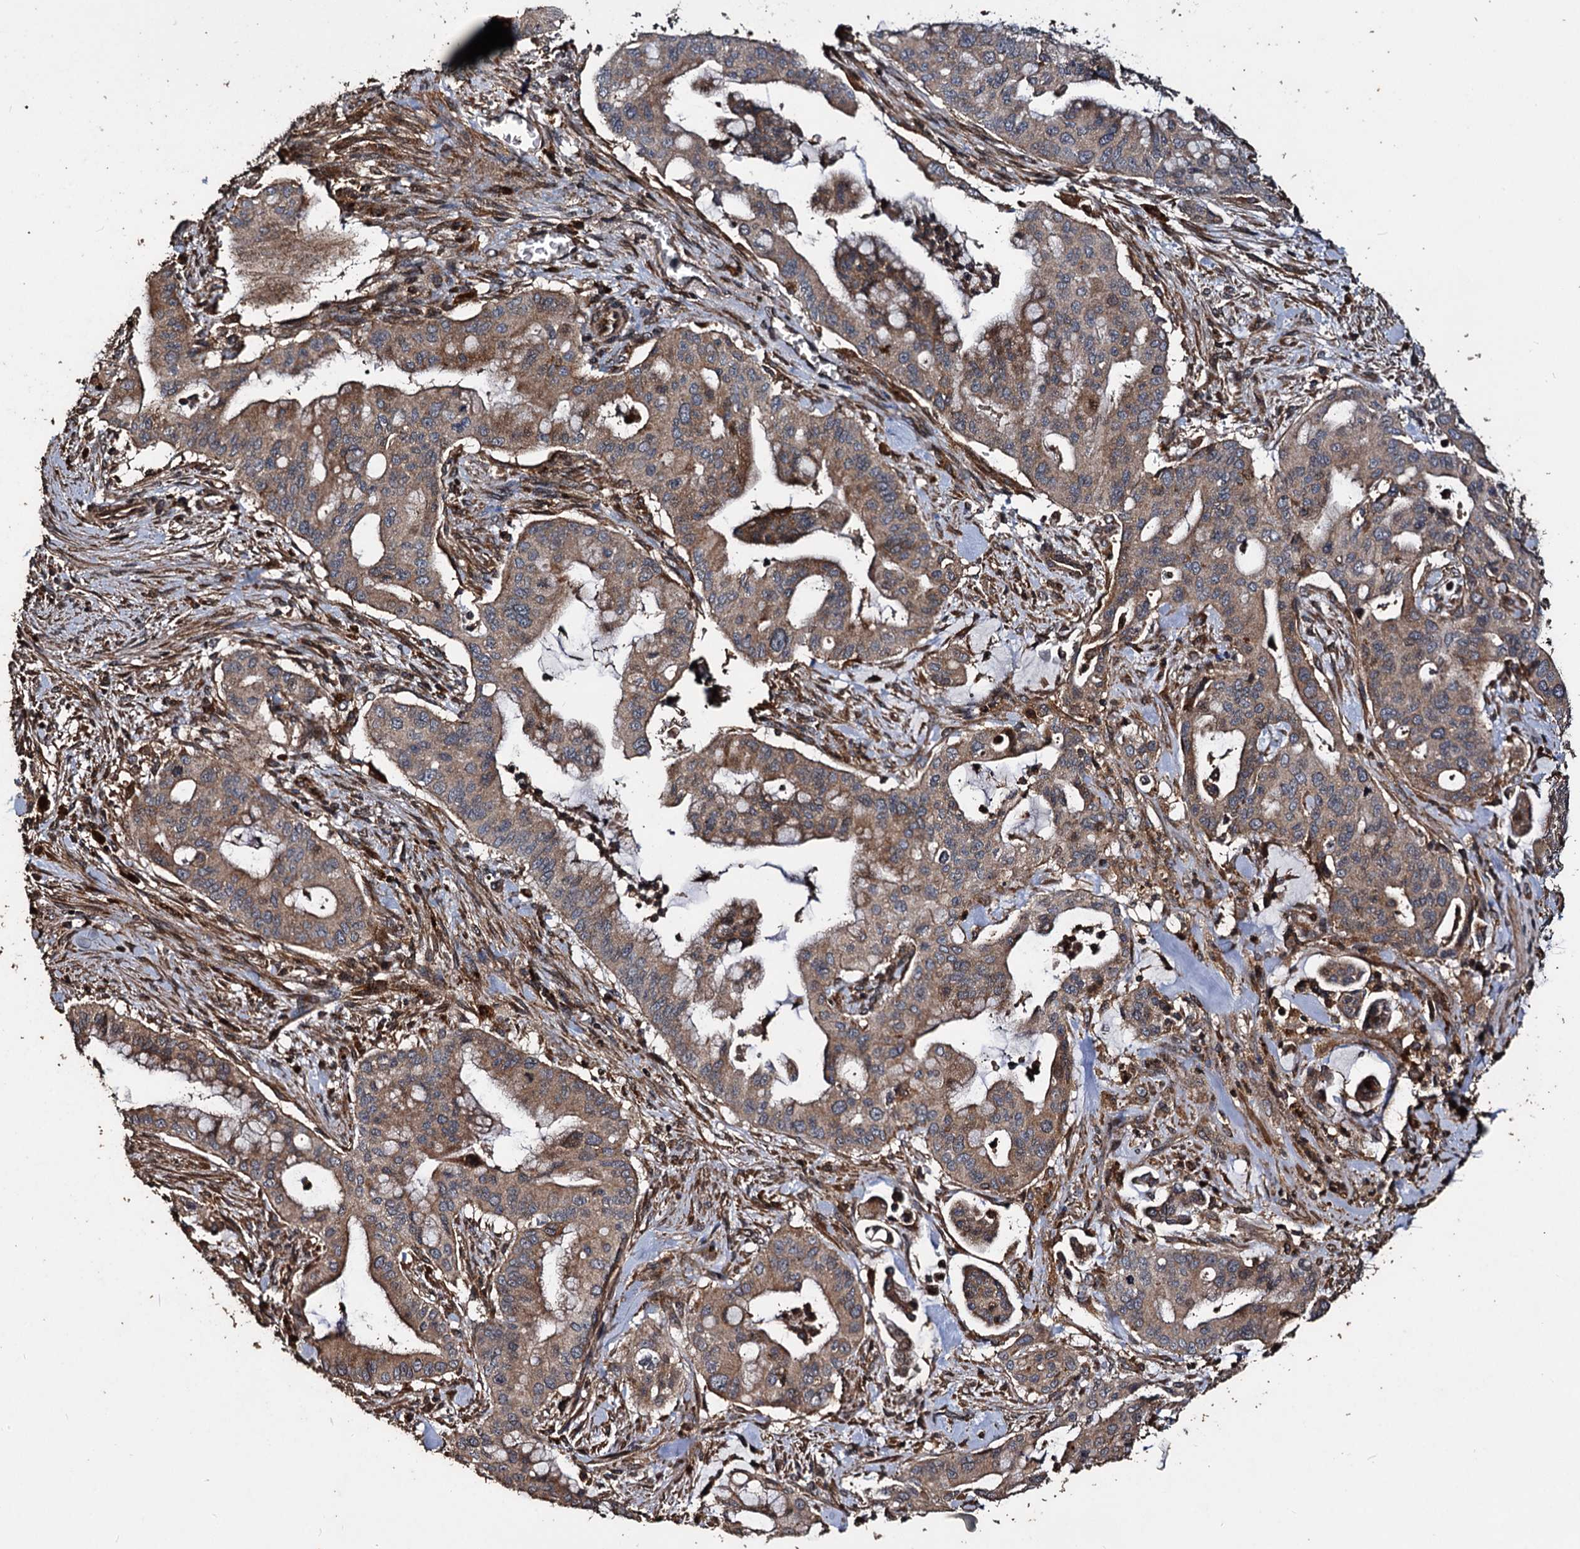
{"staining": {"intensity": "moderate", "quantity": "25%-75%", "location": "cytoplasmic/membranous"}, "tissue": "pancreatic cancer", "cell_type": "Tumor cells", "image_type": "cancer", "snomed": [{"axis": "morphology", "description": "Adenocarcinoma, NOS"}, {"axis": "topography", "description": "Pancreas"}], "caption": "Immunohistochemistry image of human pancreatic adenocarcinoma stained for a protein (brown), which reveals medium levels of moderate cytoplasmic/membranous positivity in about 25%-75% of tumor cells.", "gene": "NOTCH2NLA", "patient": {"sex": "male", "age": 46}}